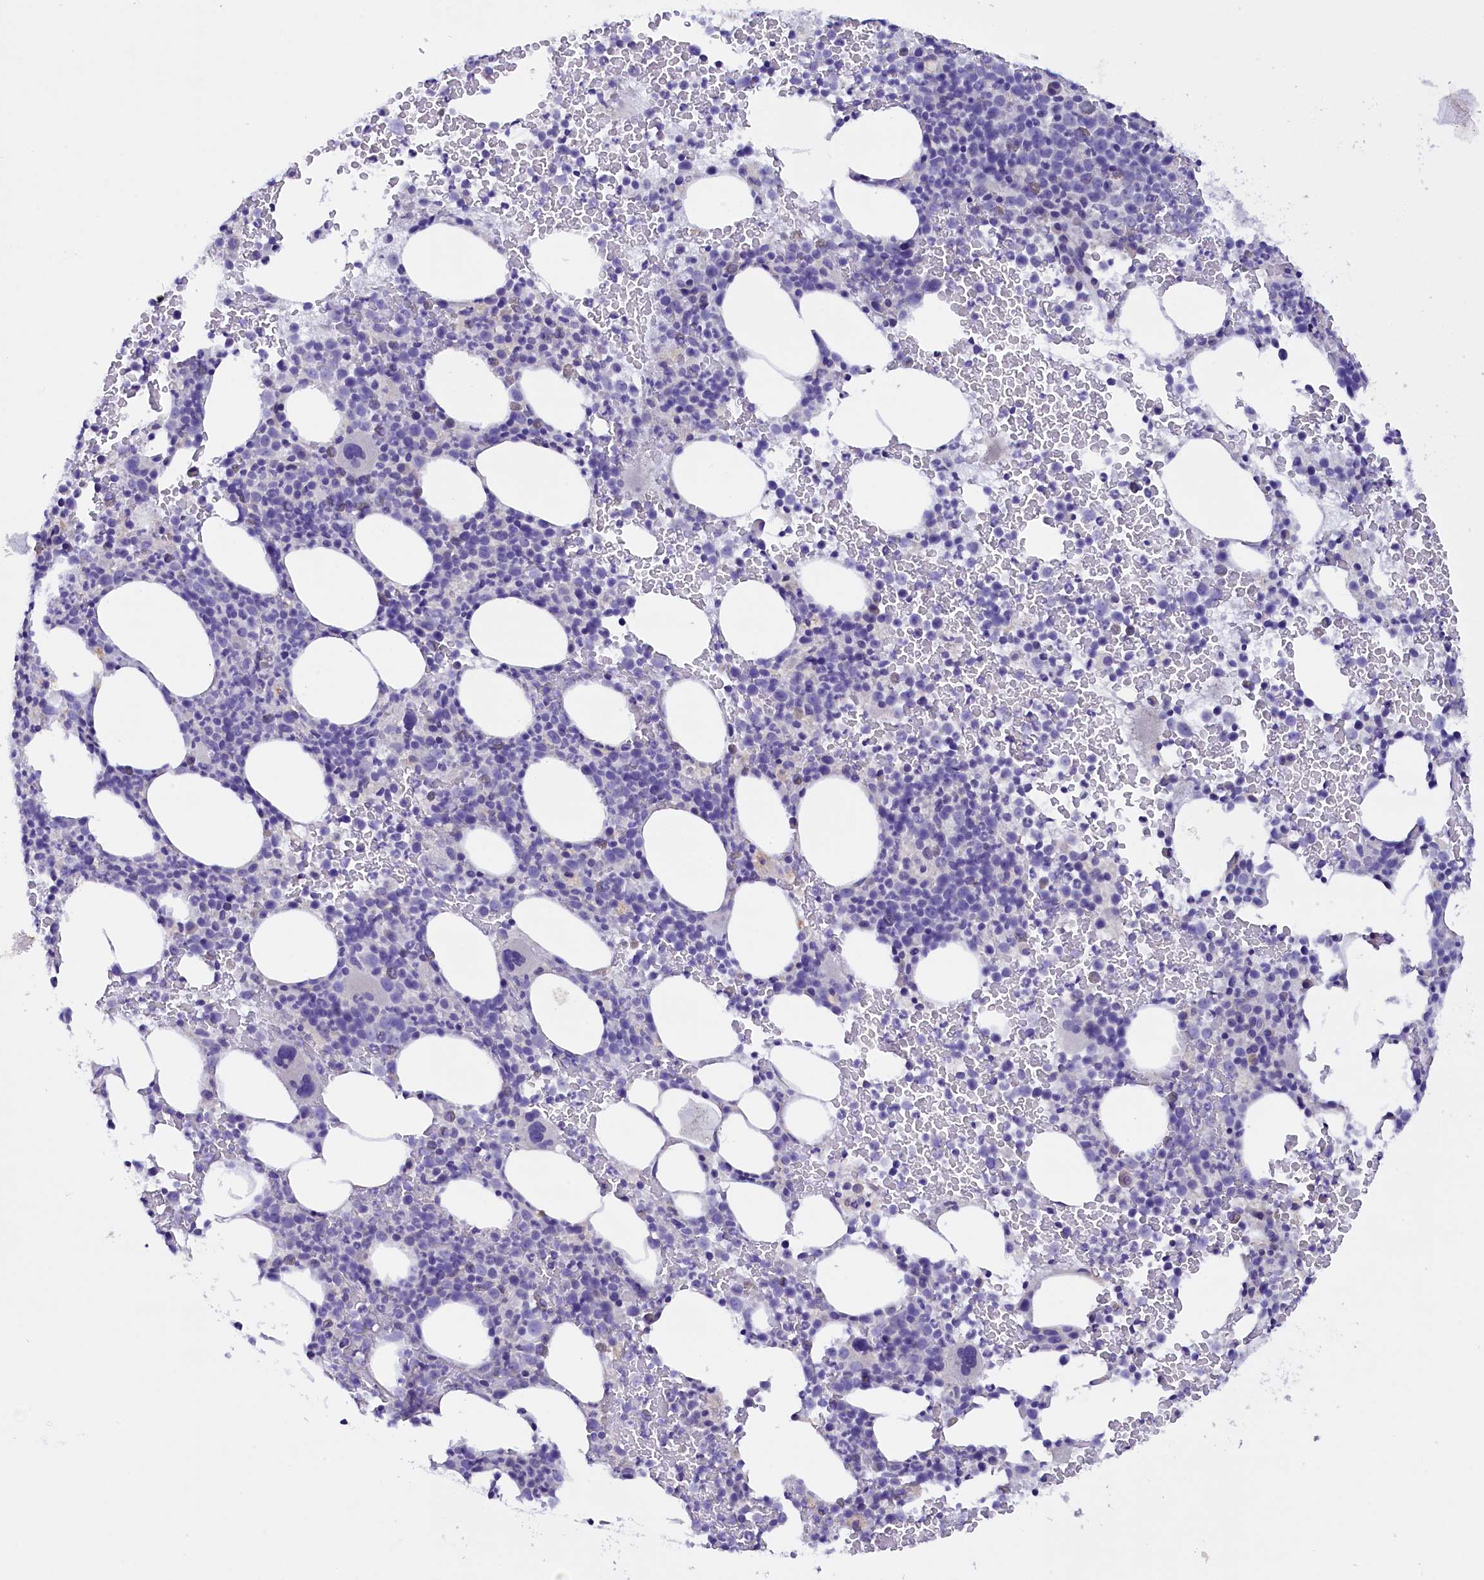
{"staining": {"intensity": "negative", "quantity": "none", "location": "none"}, "tissue": "bone marrow", "cell_type": "Hematopoietic cells", "image_type": "normal", "snomed": [{"axis": "morphology", "description": "Normal tissue, NOS"}, {"axis": "topography", "description": "Bone marrow"}], "caption": "Bone marrow stained for a protein using immunohistochemistry (IHC) shows no positivity hematopoietic cells.", "gene": "RTTN", "patient": {"sex": "female", "age": 82}}